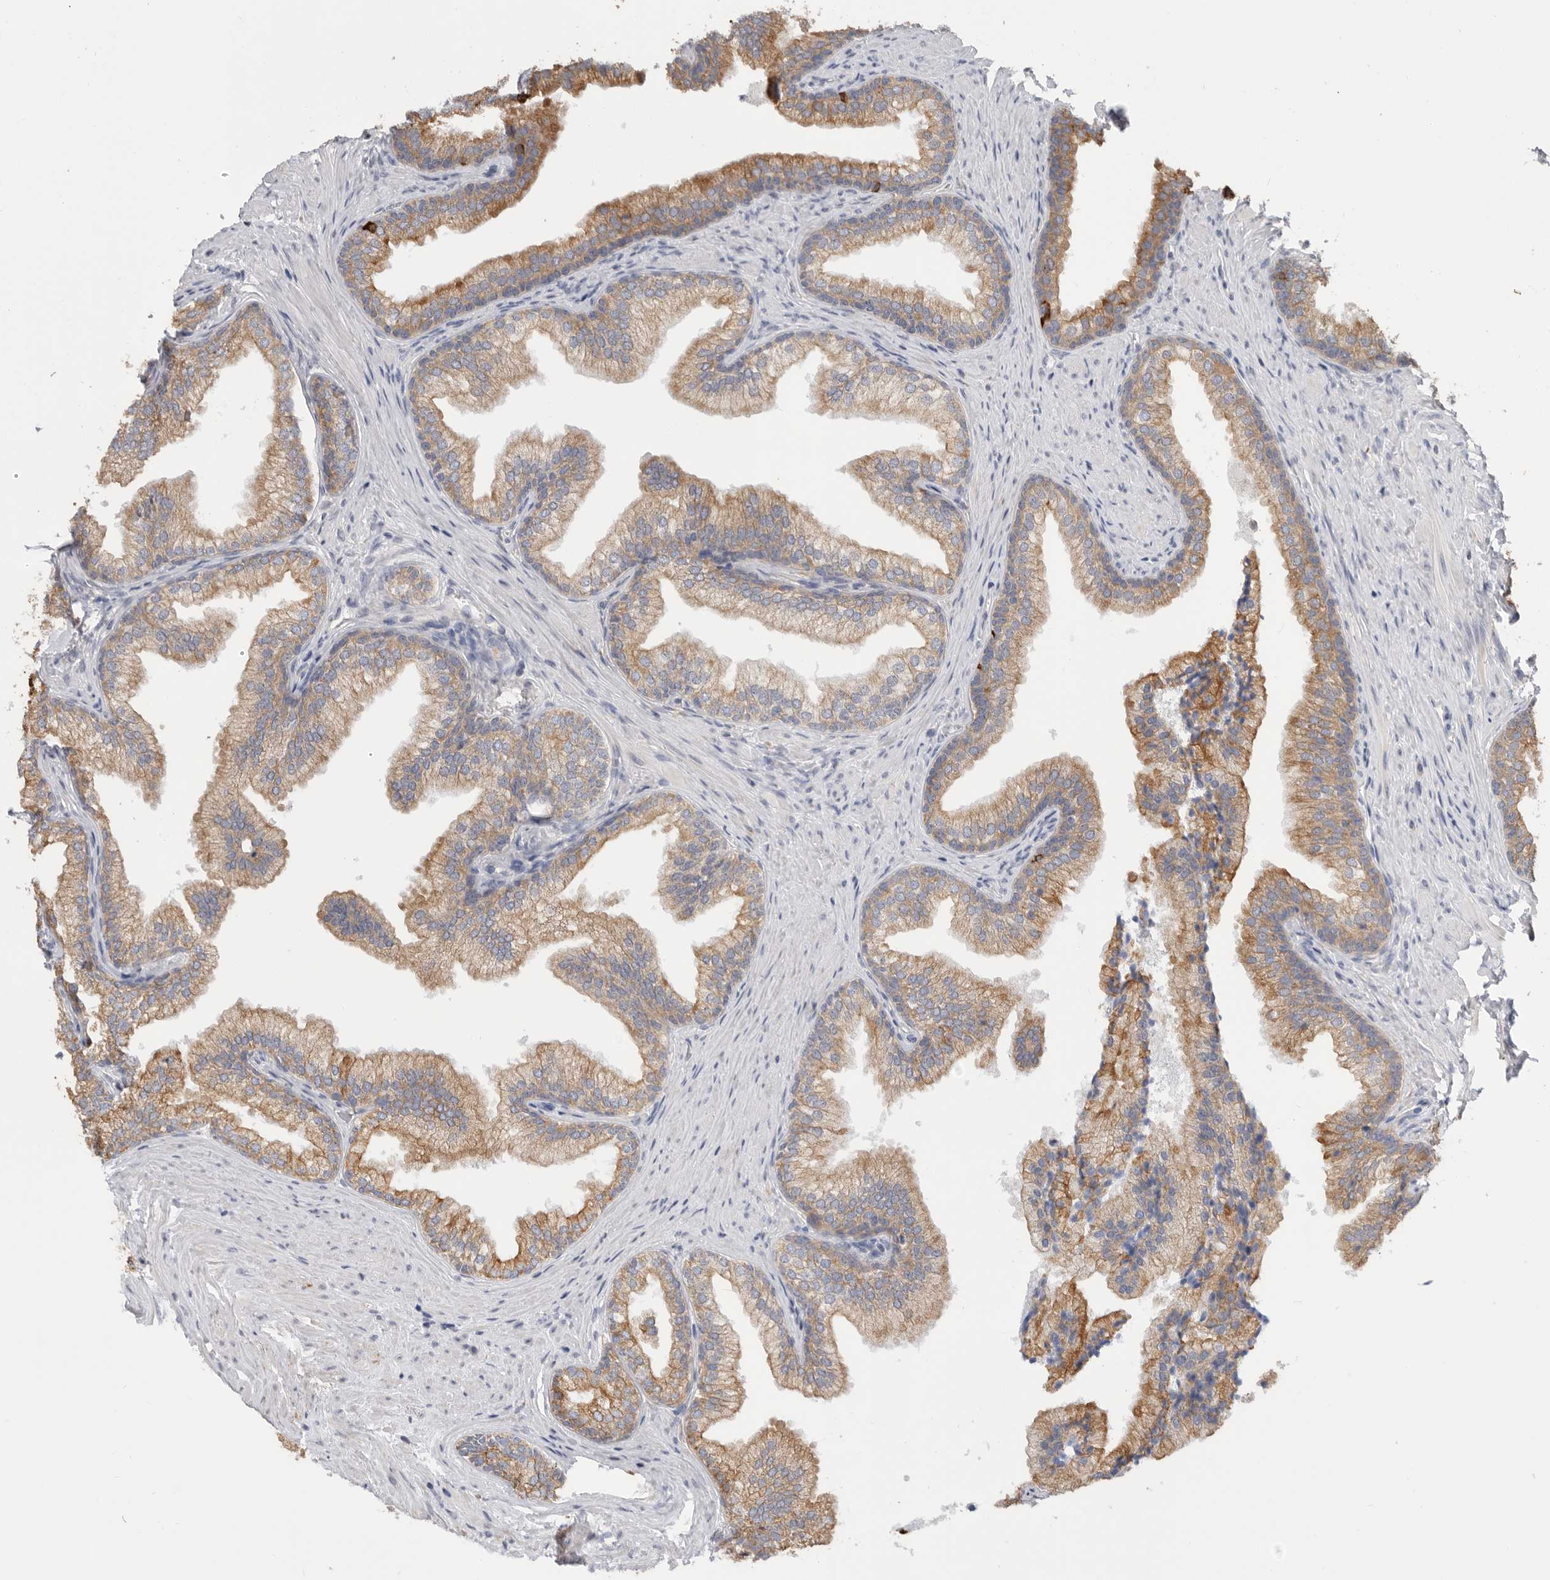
{"staining": {"intensity": "moderate", "quantity": ">75%", "location": "cytoplasmic/membranous"}, "tissue": "prostate", "cell_type": "Glandular cells", "image_type": "normal", "snomed": [{"axis": "morphology", "description": "Normal tissue, NOS"}, {"axis": "topography", "description": "Prostate"}], "caption": "Prostate stained with a brown dye displays moderate cytoplasmic/membranous positive expression in about >75% of glandular cells.", "gene": "MTFR1L", "patient": {"sex": "male", "age": 76}}